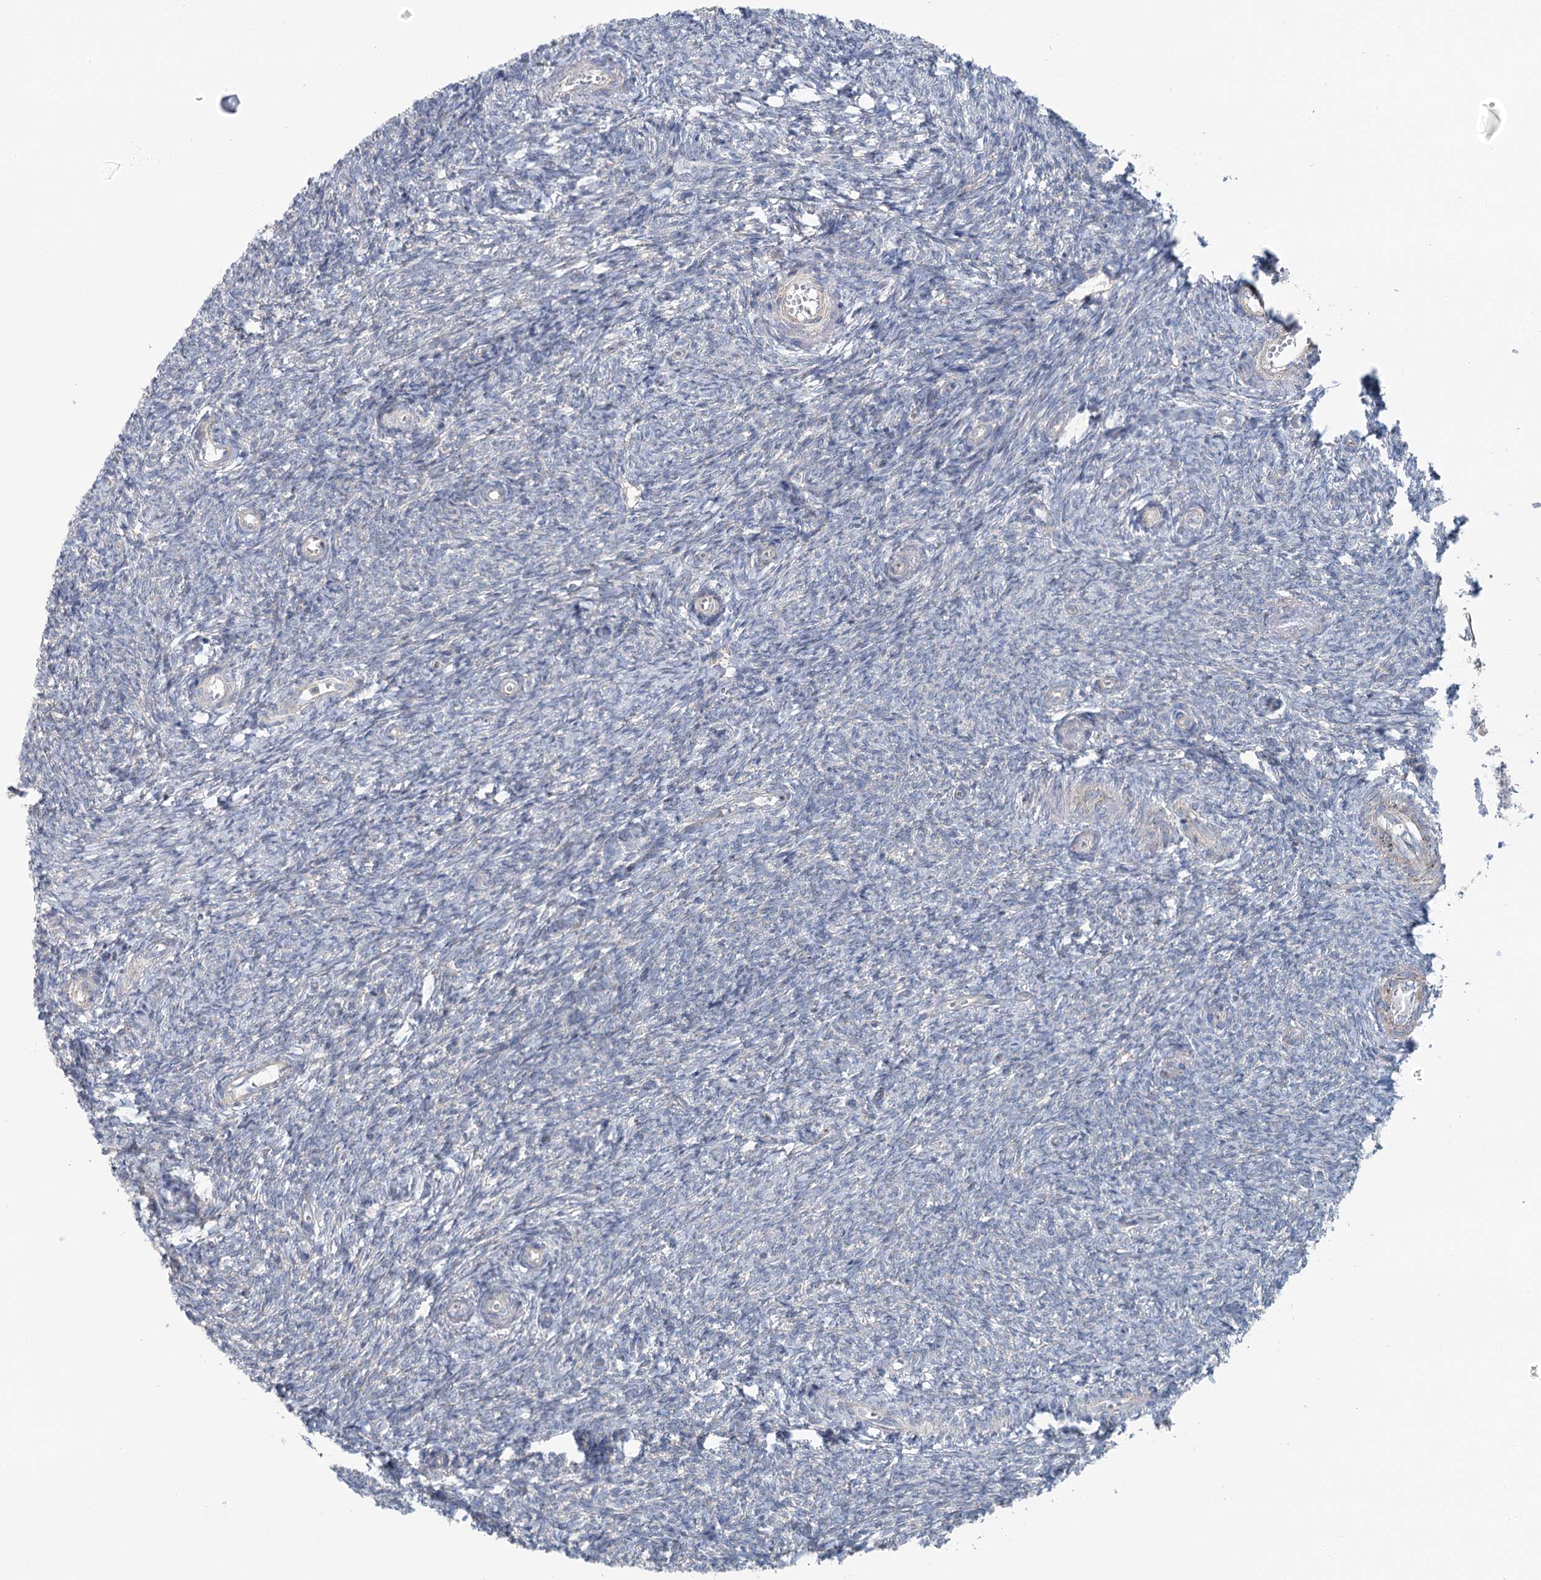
{"staining": {"intensity": "negative", "quantity": "none", "location": "none"}, "tissue": "ovary", "cell_type": "Ovarian stroma cells", "image_type": "normal", "snomed": [{"axis": "morphology", "description": "Normal tissue, NOS"}, {"axis": "topography", "description": "Ovary"}], "caption": "This is an immunohistochemistry micrograph of normal ovary. There is no positivity in ovarian stroma cells.", "gene": "MARK2", "patient": {"sex": "female", "age": 44}}